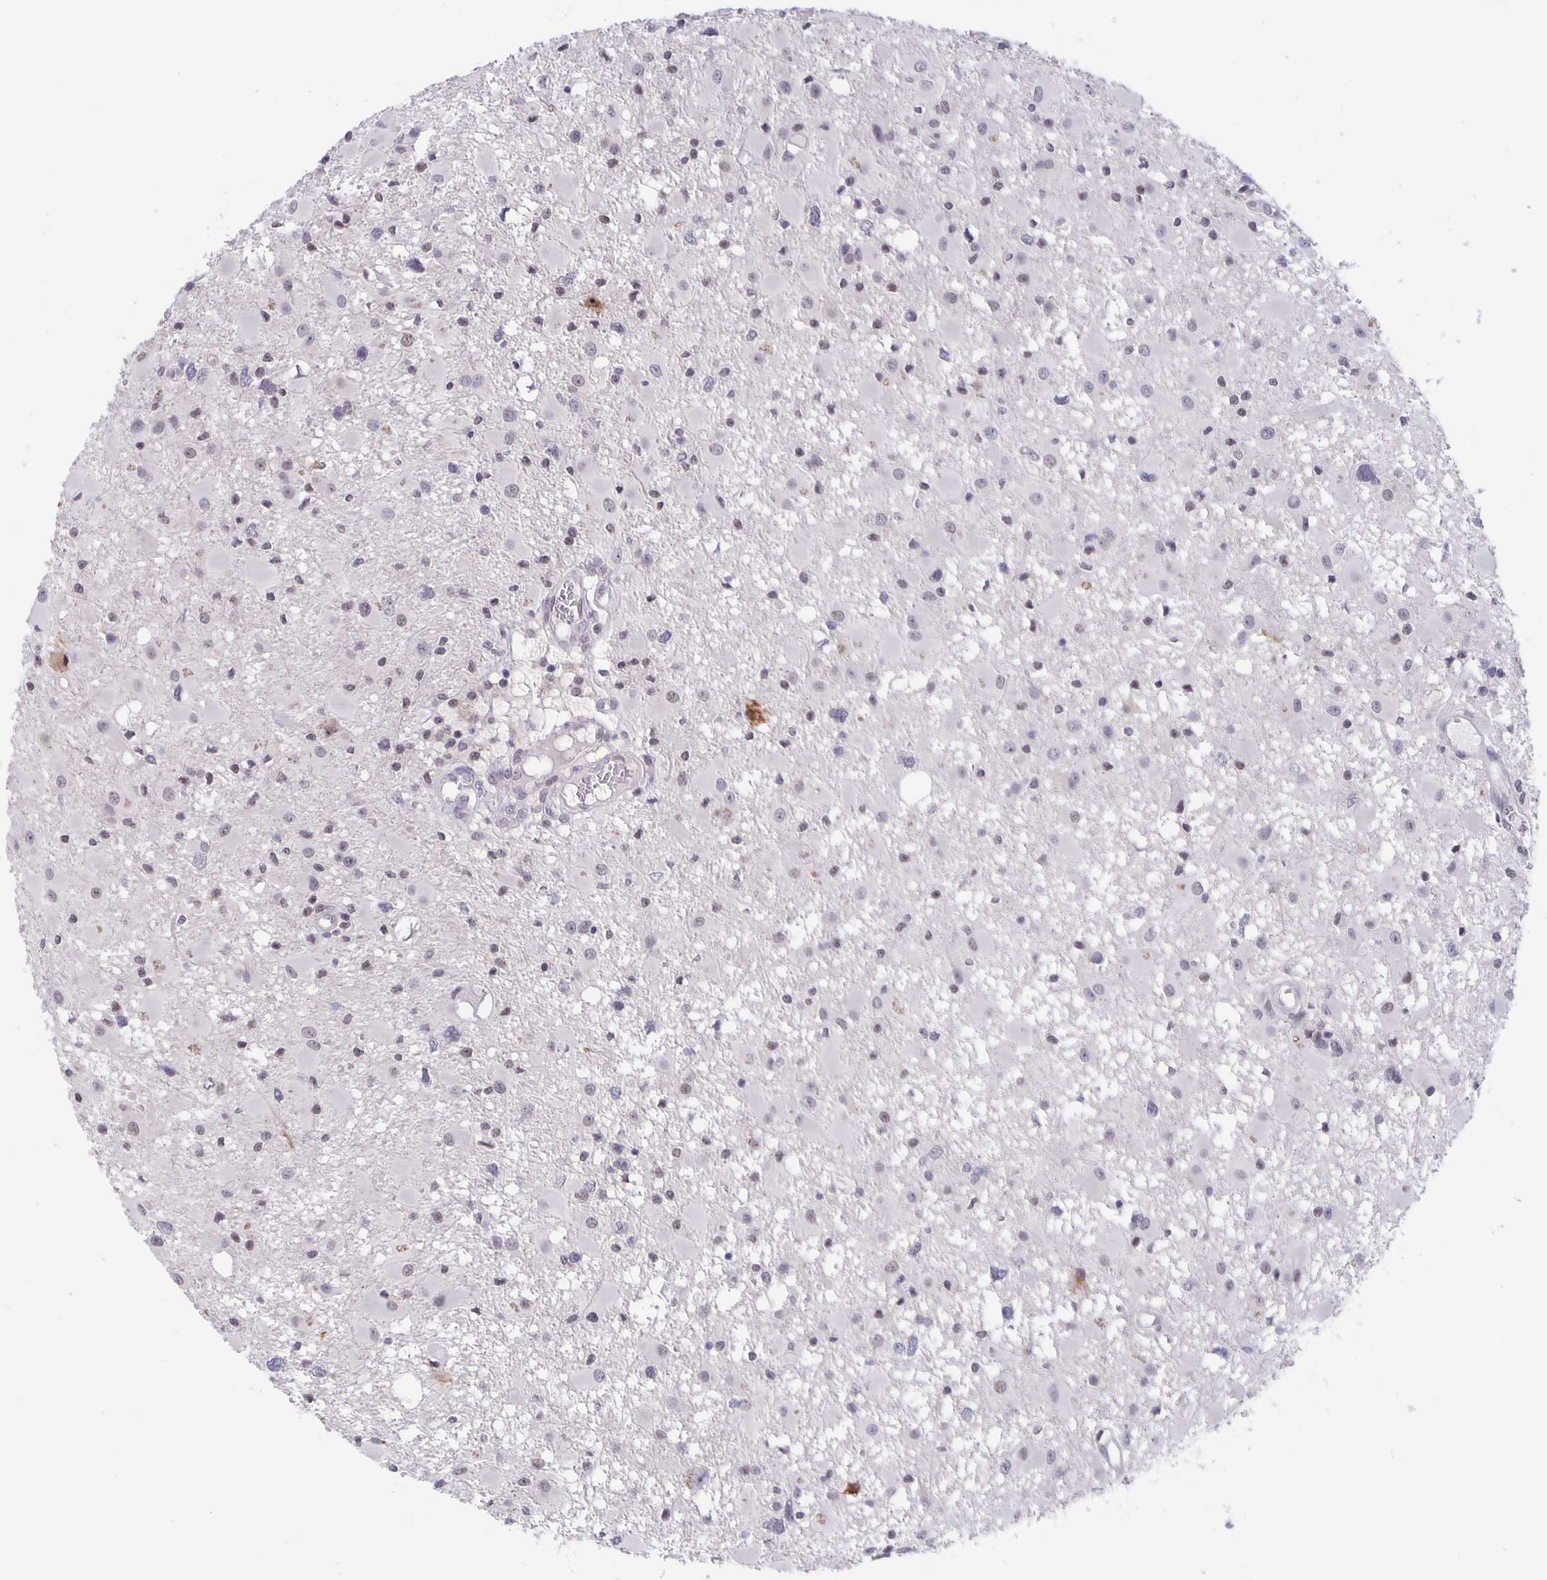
{"staining": {"intensity": "negative", "quantity": "none", "location": "none"}, "tissue": "glioma", "cell_type": "Tumor cells", "image_type": "cancer", "snomed": [{"axis": "morphology", "description": "Glioma, malignant, High grade"}, {"axis": "topography", "description": "Brain"}], "caption": "A micrograph of malignant glioma (high-grade) stained for a protein reveals no brown staining in tumor cells. The staining is performed using DAB brown chromogen with nuclei counter-stained in using hematoxylin.", "gene": "ZNF691", "patient": {"sex": "male", "age": 54}}